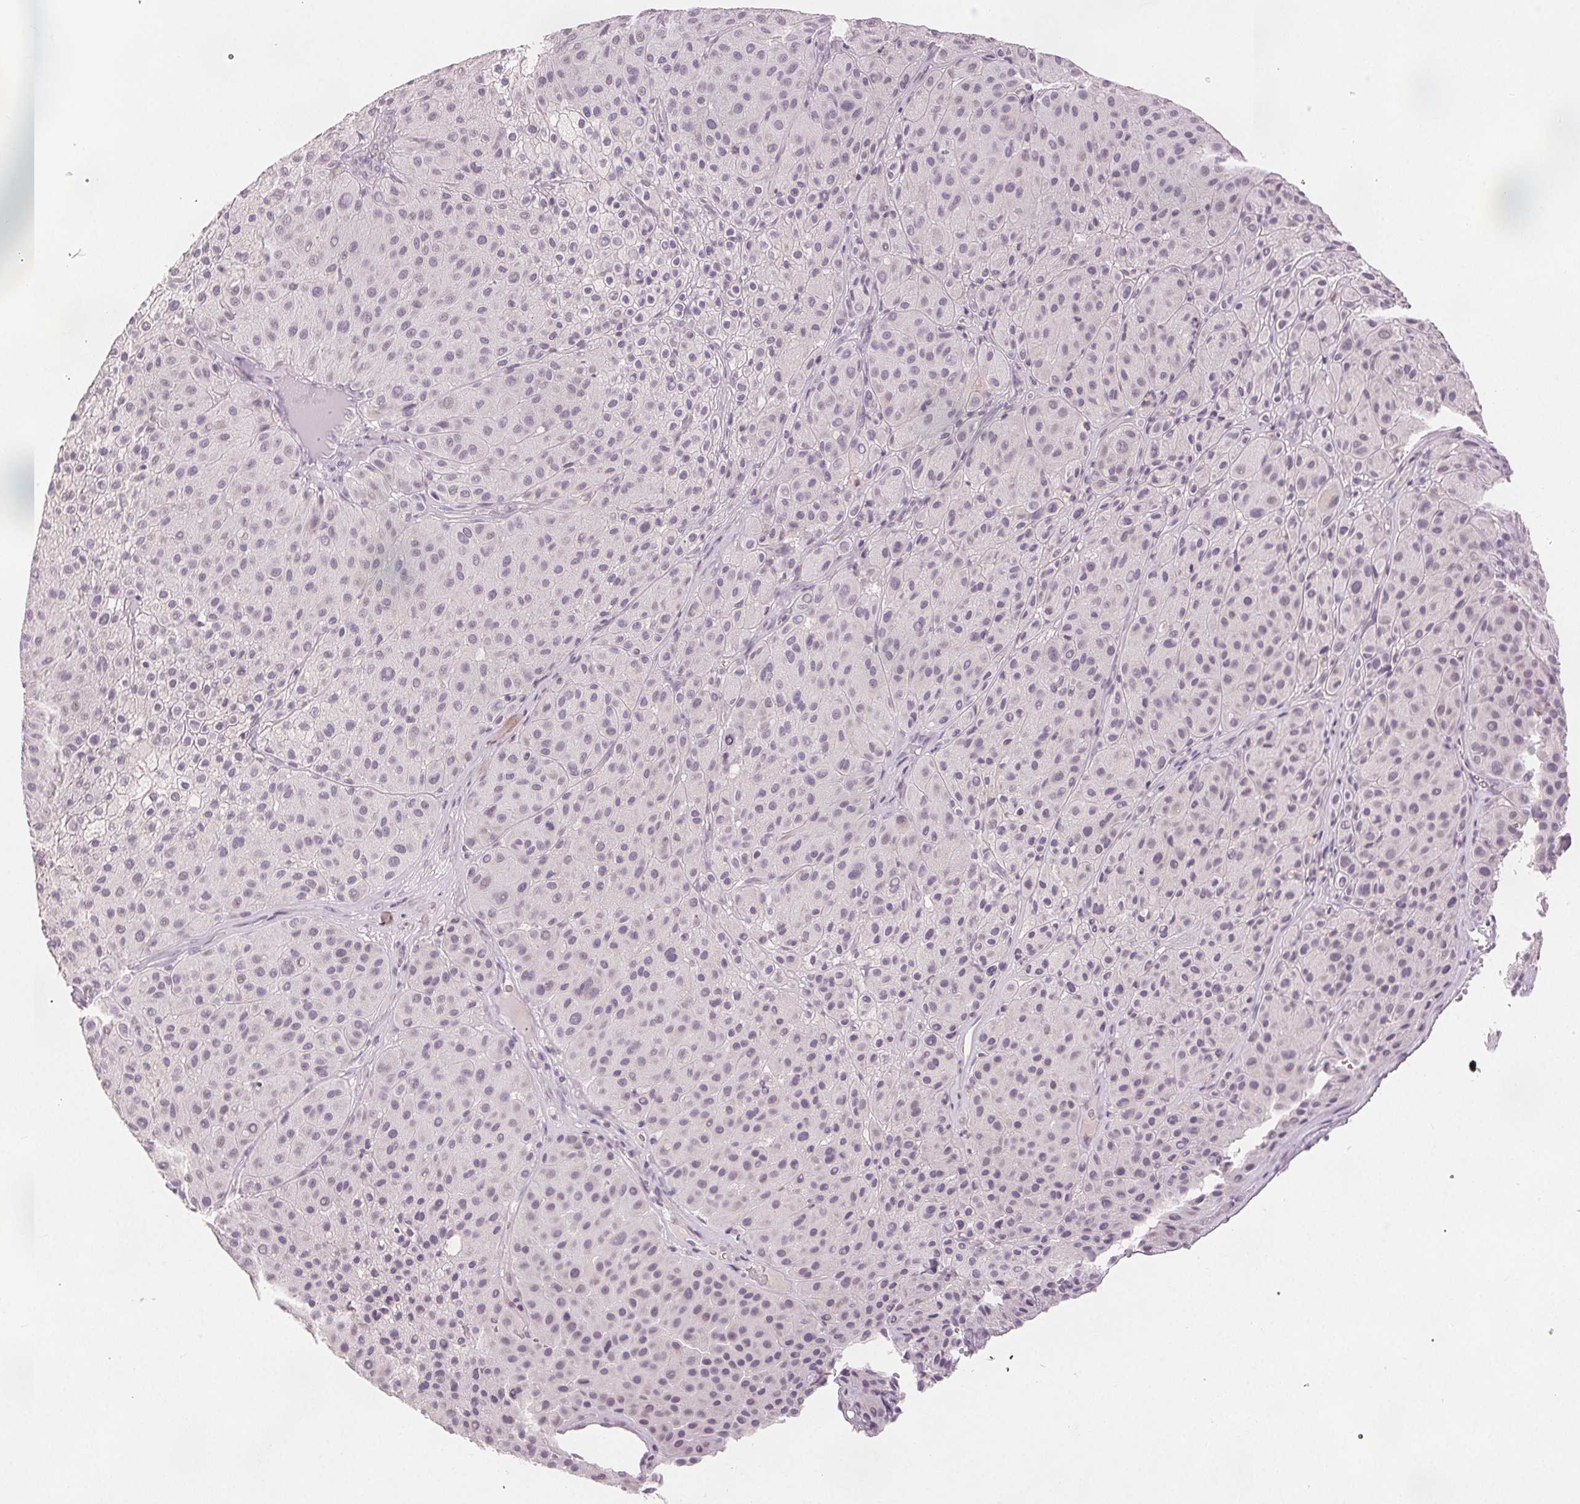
{"staining": {"intensity": "negative", "quantity": "none", "location": "none"}, "tissue": "melanoma", "cell_type": "Tumor cells", "image_type": "cancer", "snomed": [{"axis": "morphology", "description": "Malignant melanoma, Metastatic site"}, {"axis": "topography", "description": "Smooth muscle"}], "caption": "IHC micrograph of neoplastic tissue: human melanoma stained with DAB exhibits no significant protein staining in tumor cells.", "gene": "SLC27A5", "patient": {"sex": "male", "age": 41}}